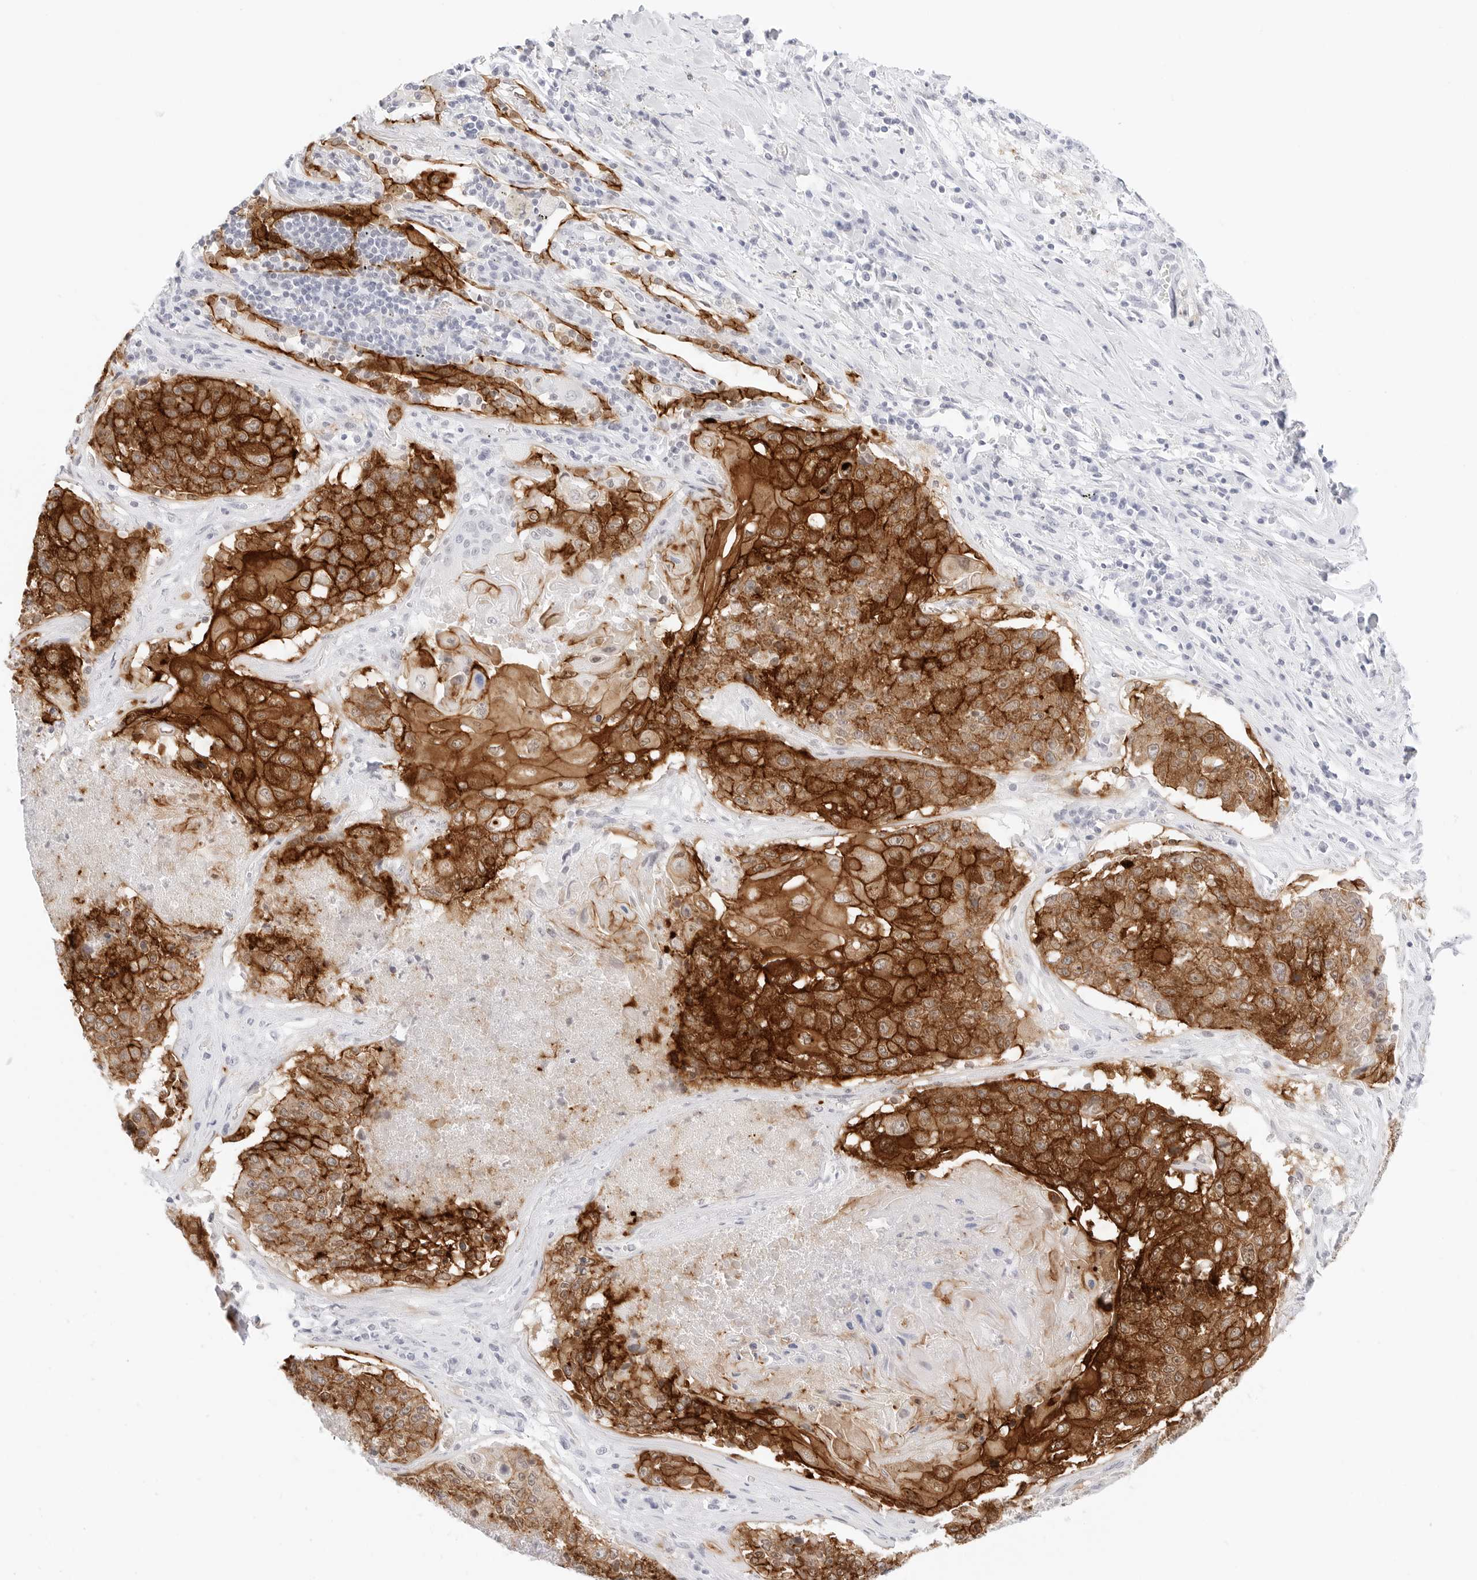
{"staining": {"intensity": "strong", "quantity": ">75%", "location": "cytoplasmic/membranous"}, "tissue": "lung cancer", "cell_type": "Tumor cells", "image_type": "cancer", "snomed": [{"axis": "morphology", "description": "Squamous cell carcinoma, NOS"}, {"axis": "topography", "description": "Lung"}], "caption": "DAB (3,3'-diaminobenzidine) immunohistochemical staining of human squamous cell carcinoma (lung) shows strong cytoplasmic/membranous protein positivity in approximately >75% of tumor cells.", "gene": "CDH1", "patient": {"sex": "male", "age": 61}}